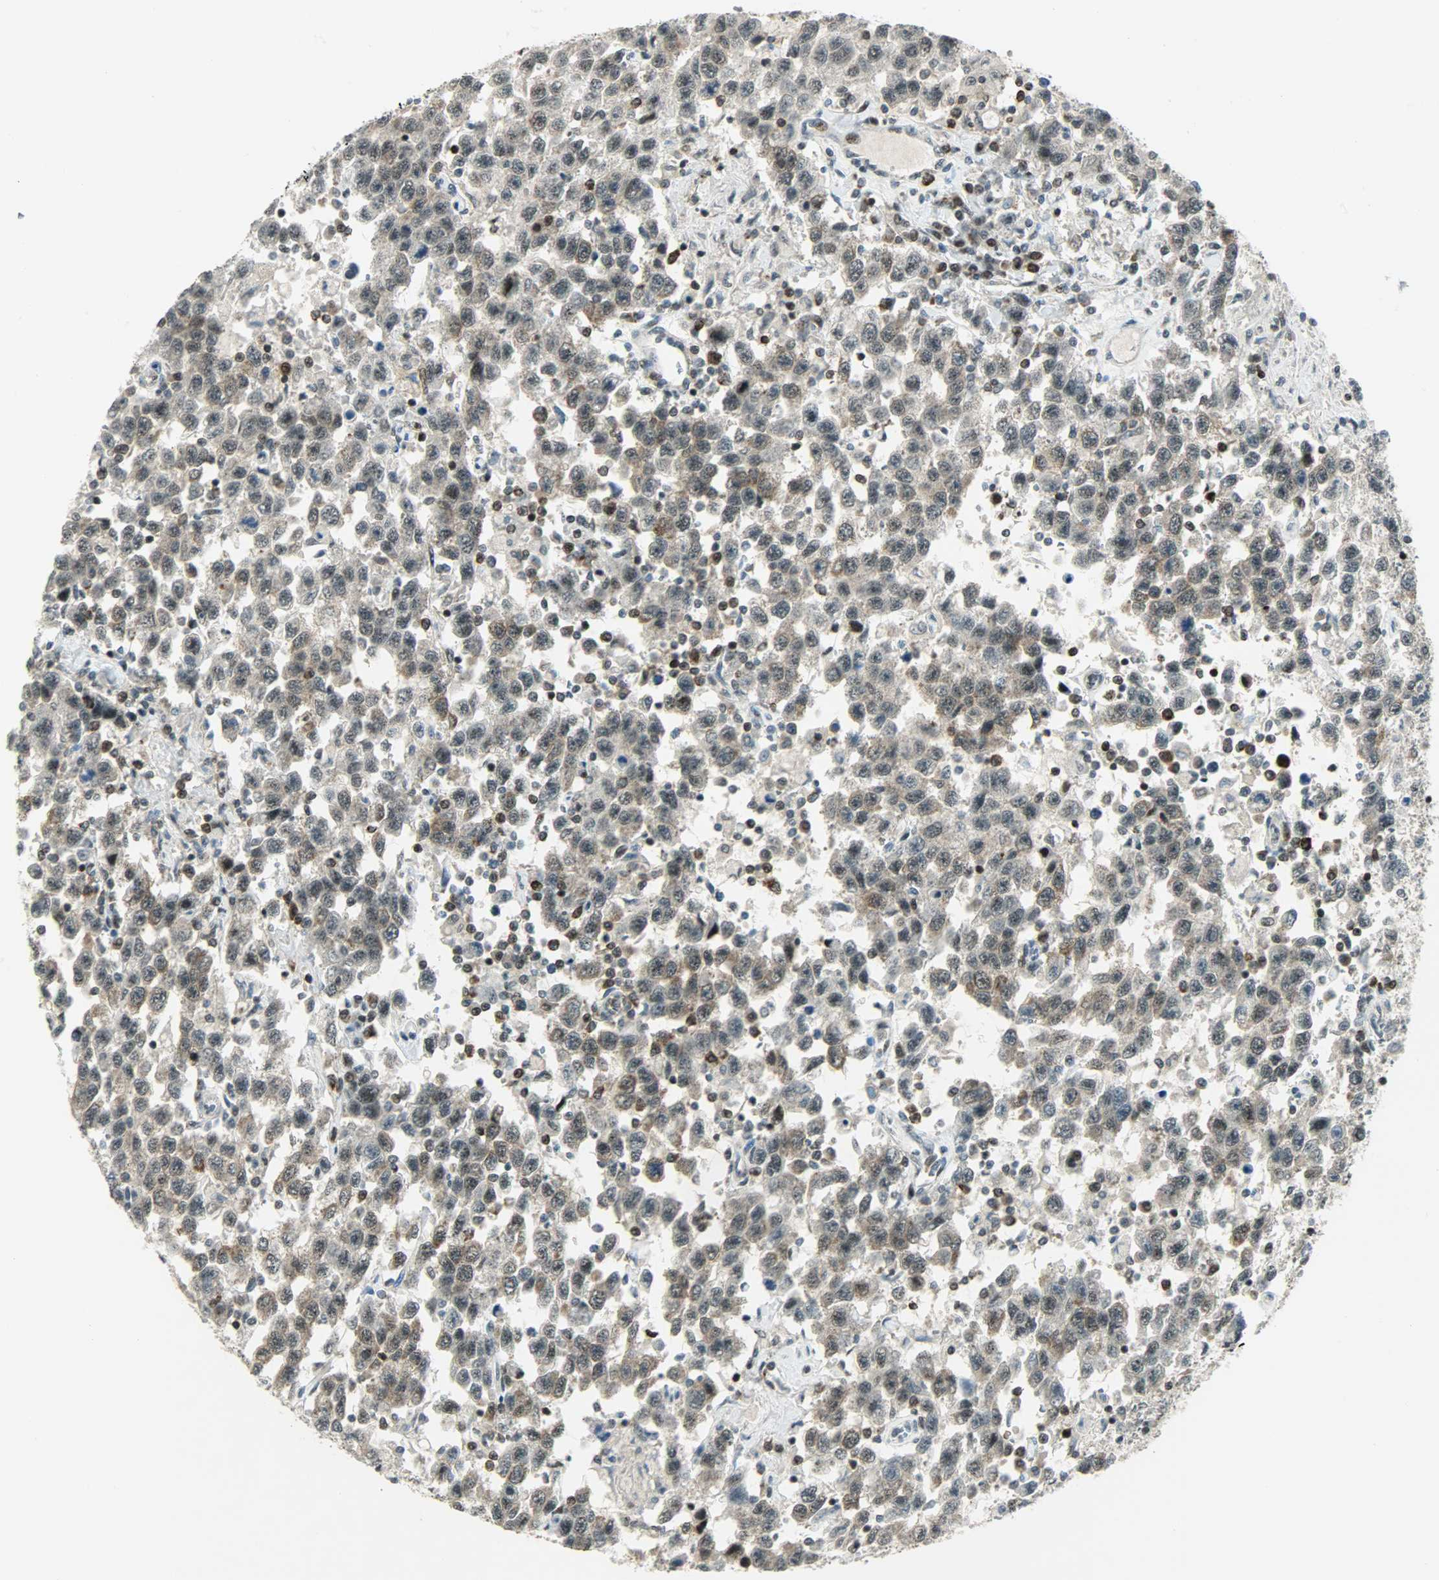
{"staining": {"intensity": "weak", "quantity": ">75%", "location": "cytoplasmic/membranous"}, "tissue": "testis cancer", "cell_type": "Tumor cells", "image_type": "cancer", "snomed": [{"axis": "morphology", "description": "Seminoma, NOS"}, {"axis": "topography", "description": "Testis"}], "caption": "Protein analysis of seminoma (testis) tissue shows weak cytoplasmic/membranous positivity in about >75% of tumor cells.", "gene": "IL15", "patient": {"sex": "male", "age": 41}}